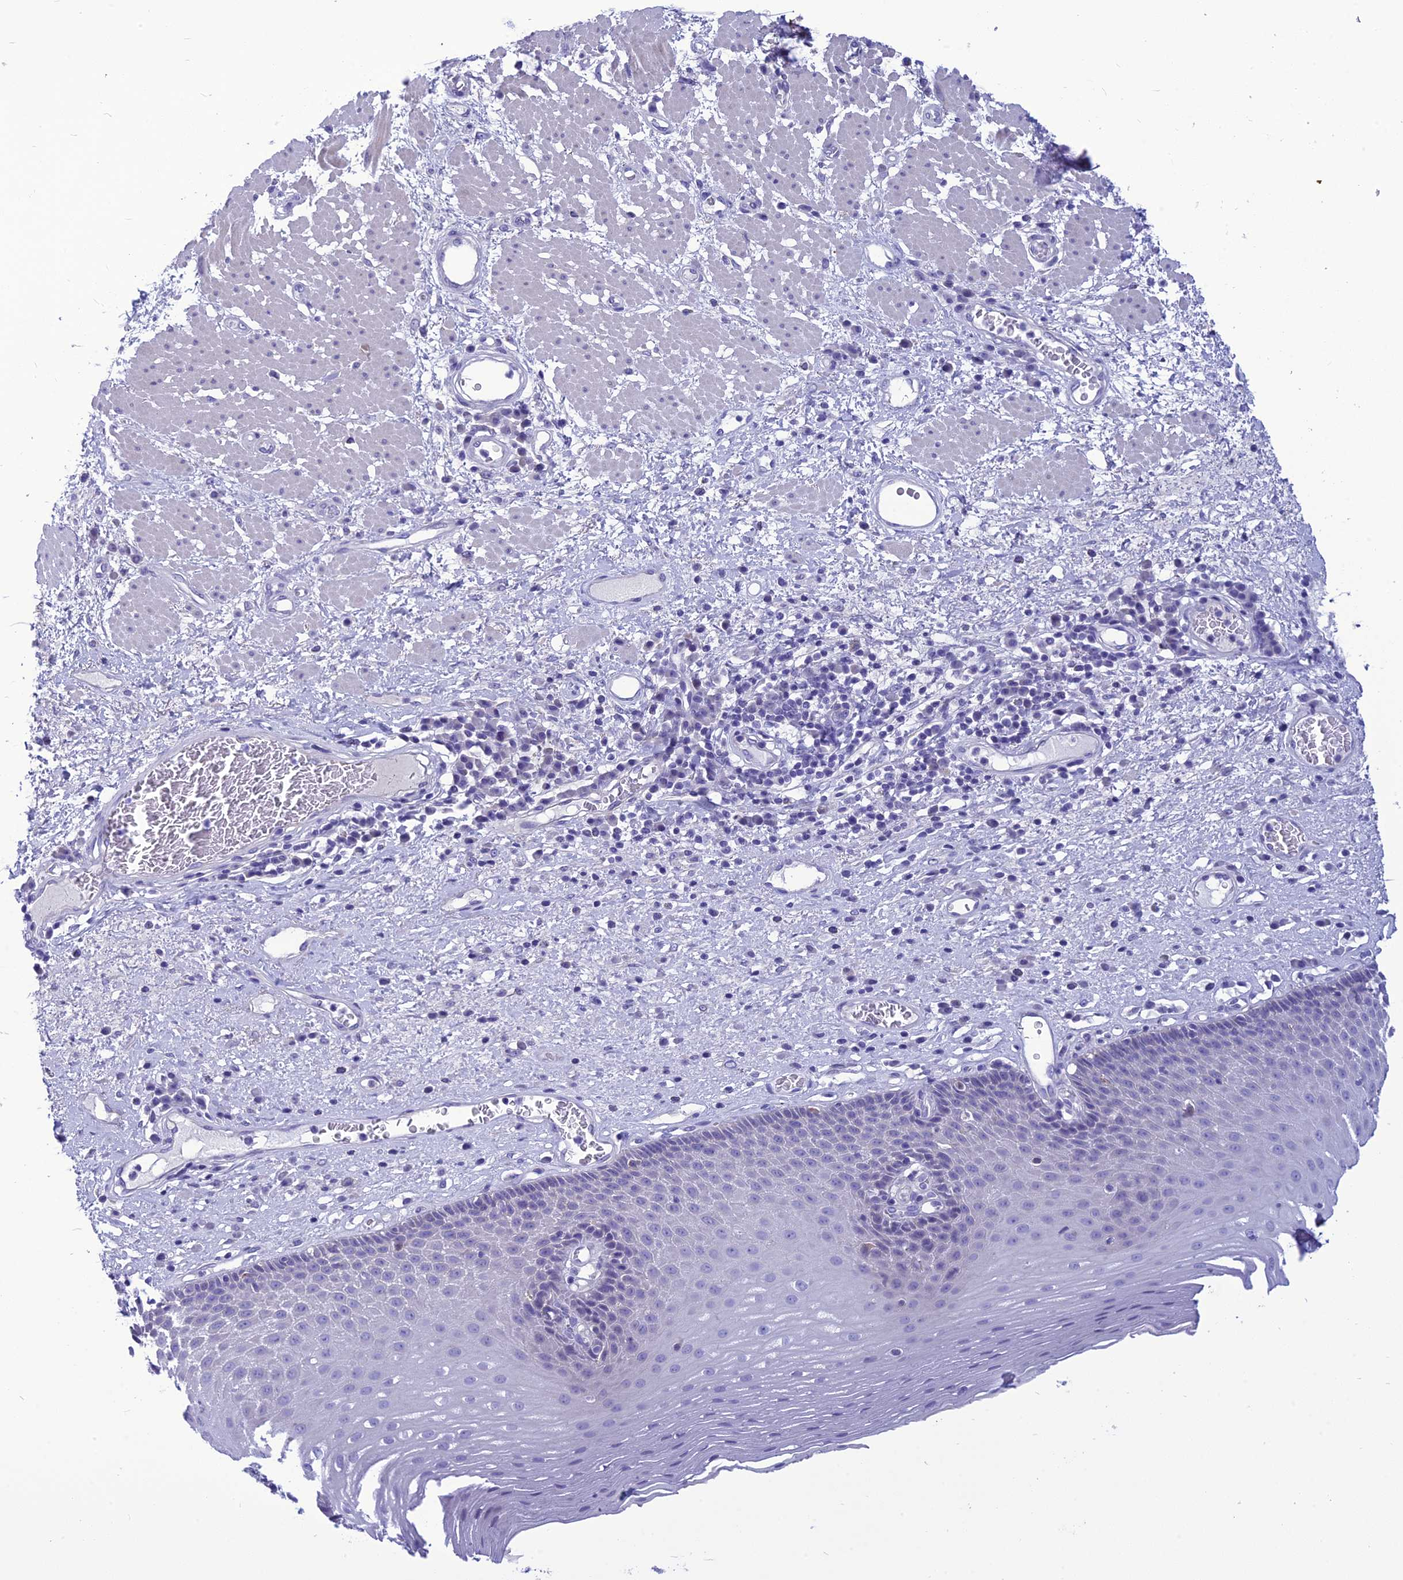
{"staining": {"intensity": "negative", "quantity": "none", "location": "none"}, "tissue": "esophagus", "cell_type": "Squamous epithelial cells", "image_type": "normal", "snomed": [{"axis": "morphology", "description": "Normal tissue, NOS"}, {"axis": "morphology", "description": "Adenocarcinoma, NOS"}, {"axis": "topography", "description": "Esophagus"}], "caption": "Photomicrograph shows no protein staining in squamous epithelial cells of normal esophagus. The staining is performed using DAB brown chromogen with nuclei counter-stained in using hematoxylin.", "gene": "BBS2", "patient": {"sex": "male", "age": 62}}